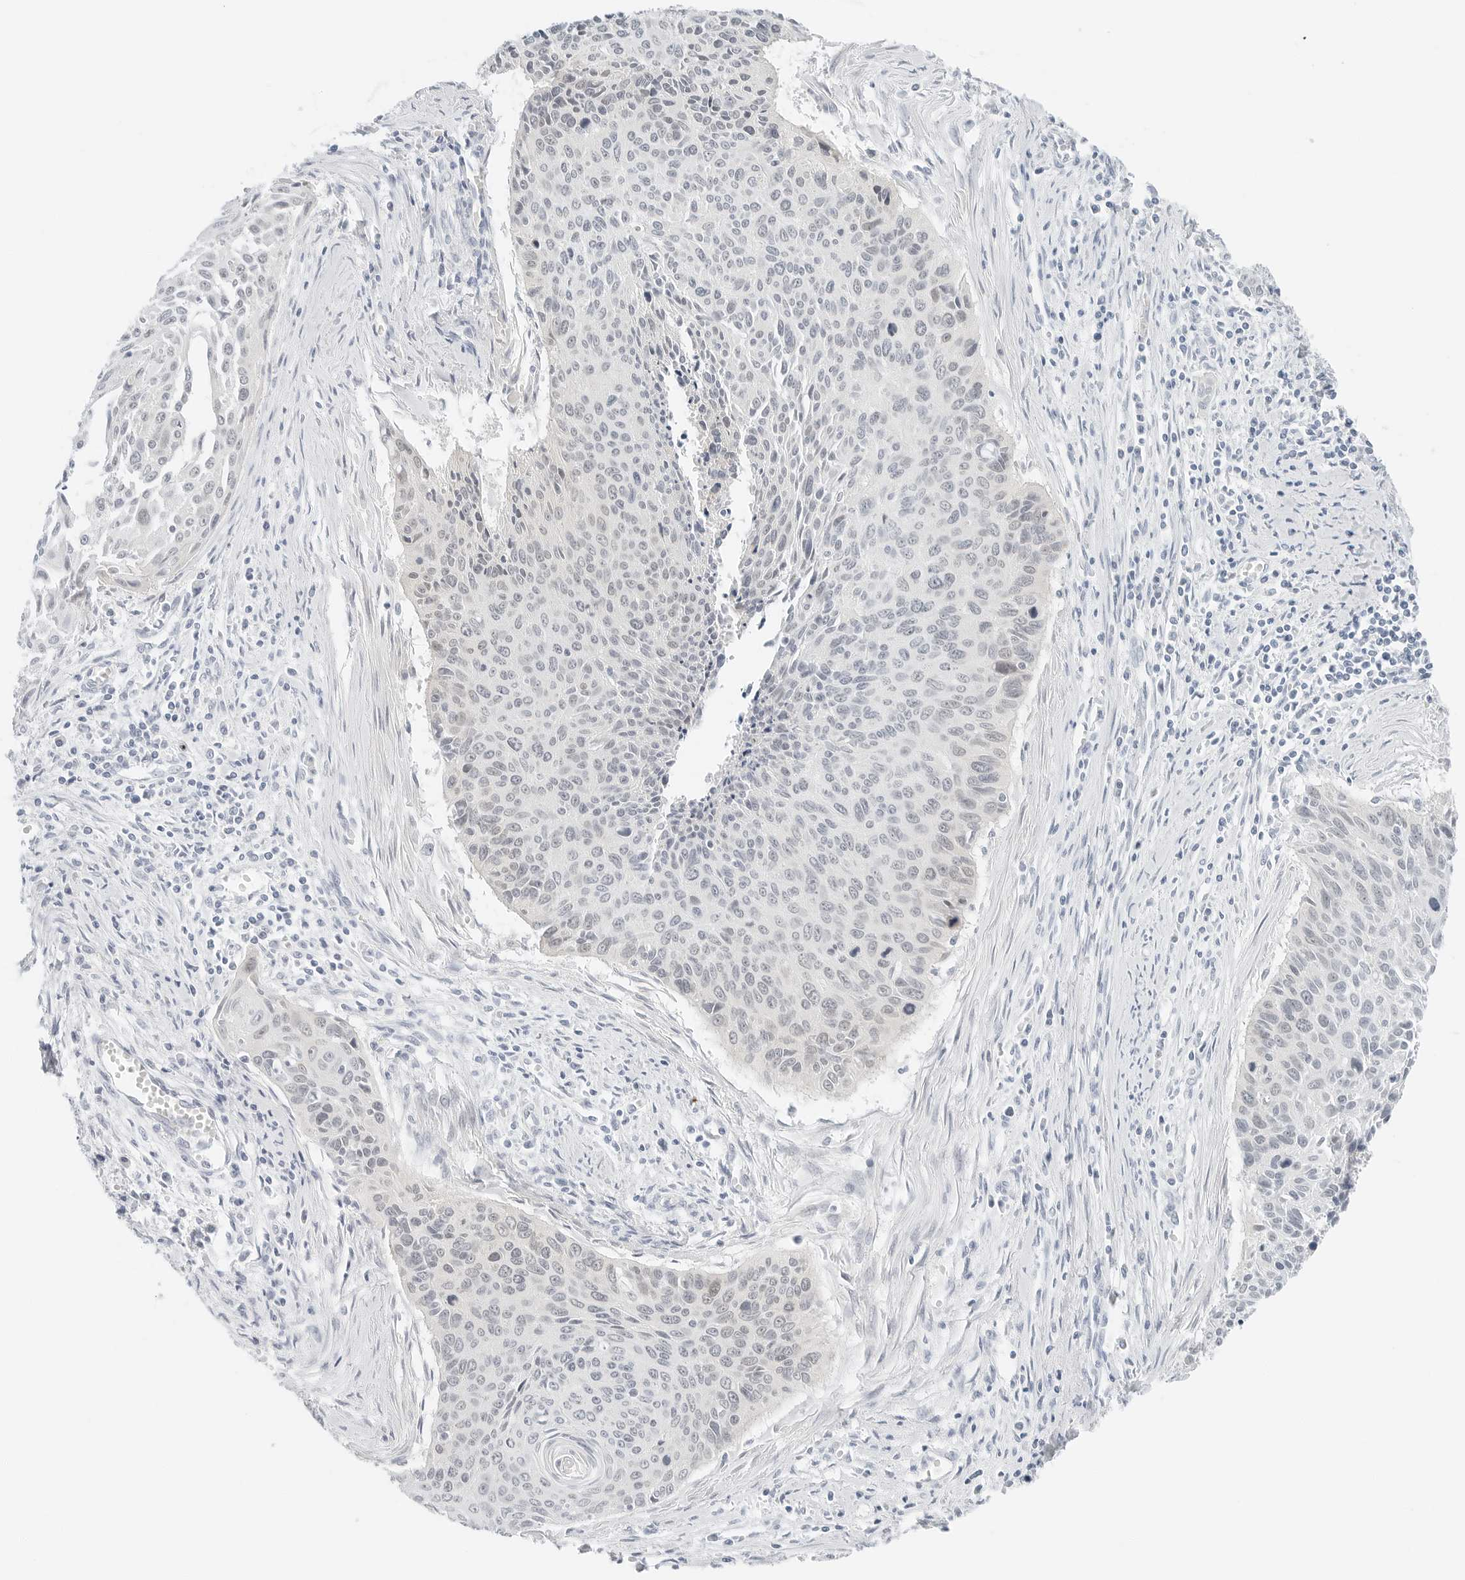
{"staining": {"intensity": "negative", "quantity": "none", "location": "none"}, "tissue": "cervical cancer", "cell_type": "Tumor cells", "image_type": "cancer", "snomed": [{"axis": "morphology", "description": "Squamous cell carcinoma, NOS"}, {"axis": "topography", "description": "Cervix"}], "caption": "Photomicrograph shows no protein staining in tumor cells of cervical cancer (squamous cell carcinoma) tissue.", "gene": "CCSAP", "patient": {"sex": "female", "age": 55}}